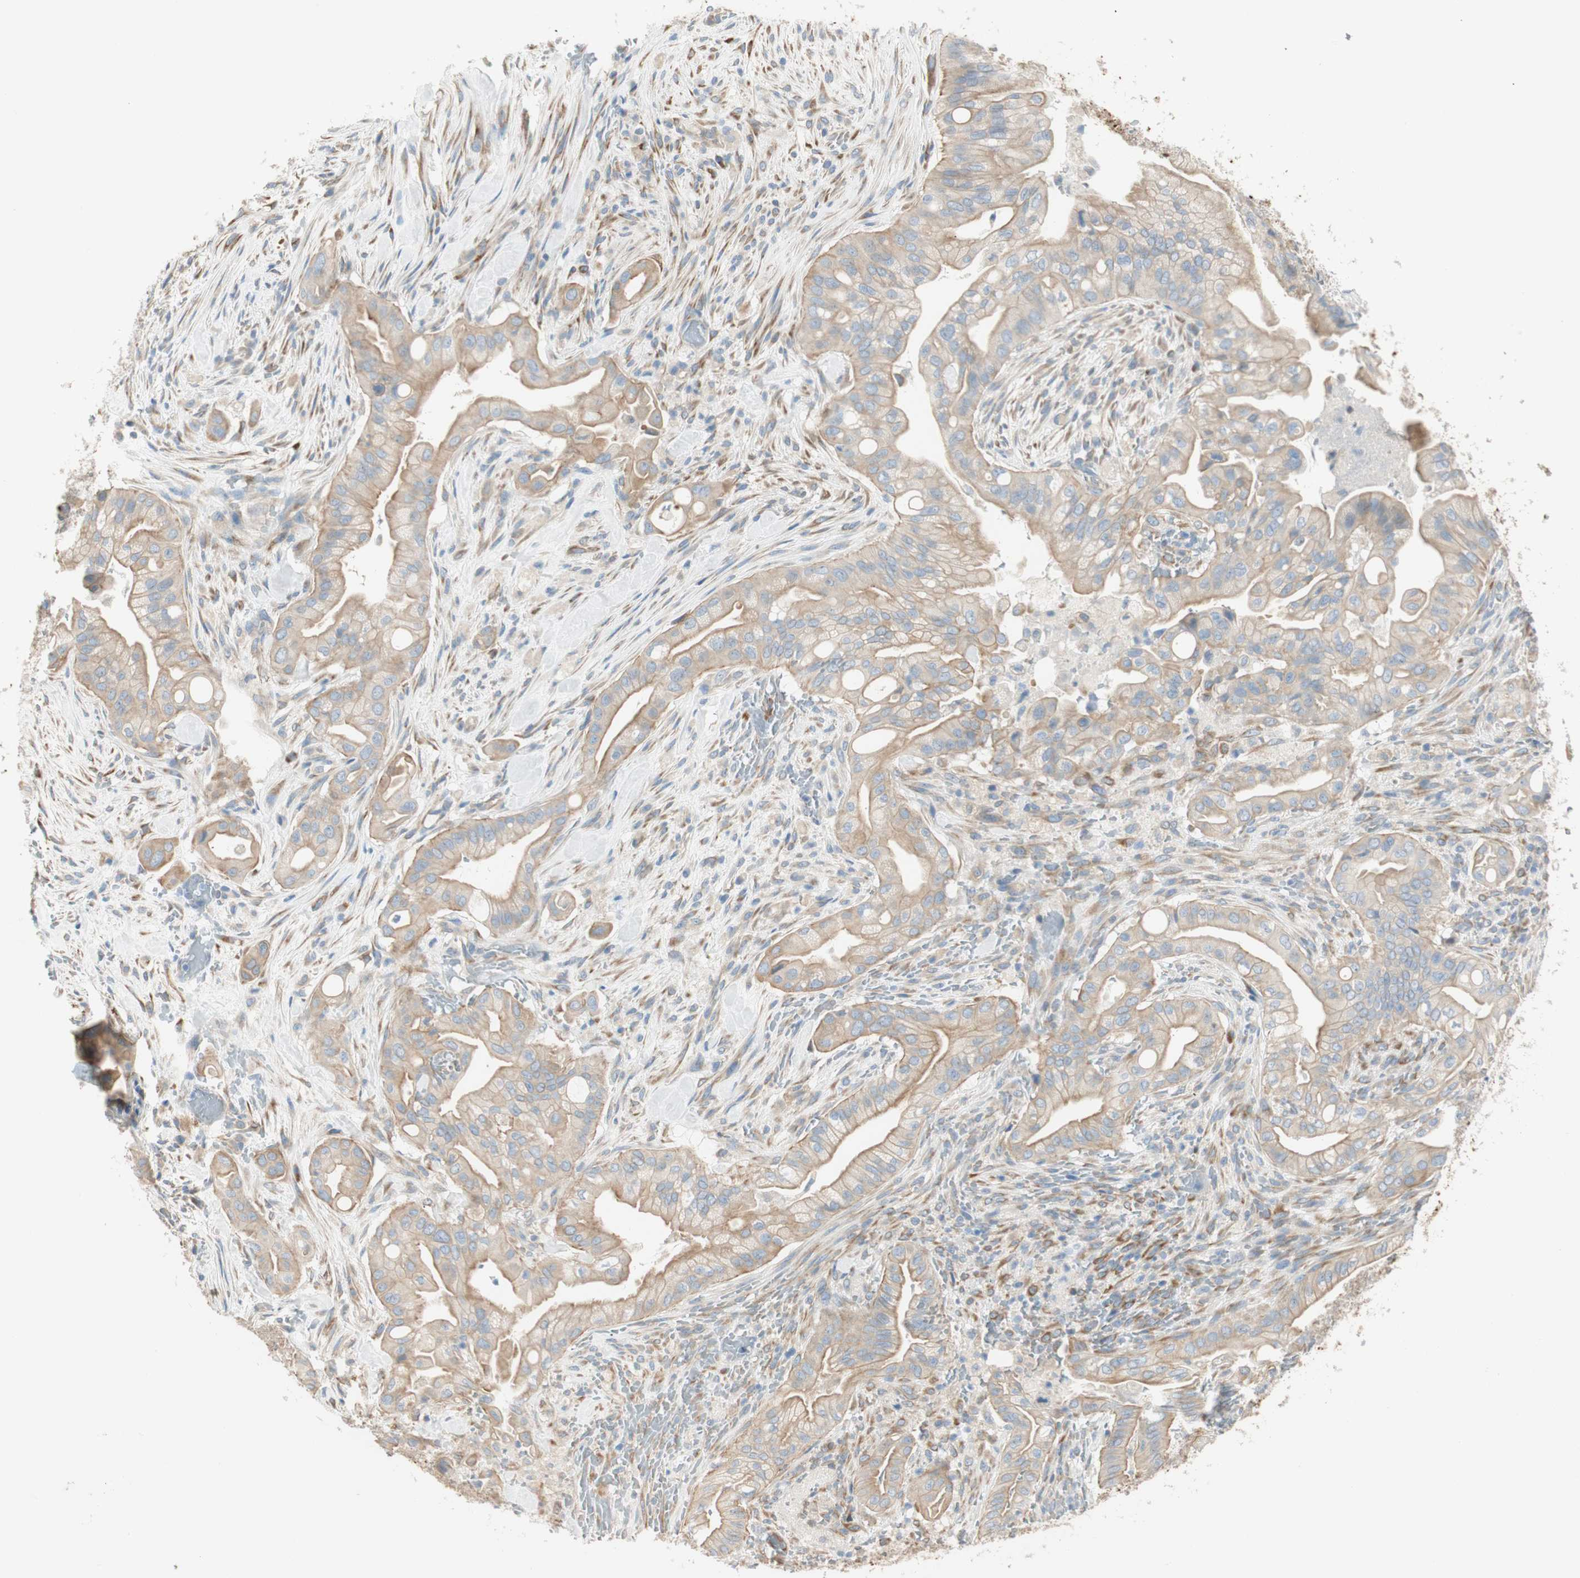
{"staining": {"intensity": "weak", "quantity": ">75%", "location": "cytoplasmic/membranous"}, "tissue": "liver cancer", "cell_type": "Tumor cells", "image_type": "cancer", "snomed": [{"axis": "morphology", "description": "Cholangiocarcinoma"}, {"axis": "topography", "description": "Liver"}], "caption": "The photomicrograph reveals immunohistochemical staining of cholangiocarcinoma (liver). There is weak cytoplasmic/membranous expression is present in about >75% of tumor cells.", "gene": "CDK3", "patient": {"sex": "female", "age": 68}}